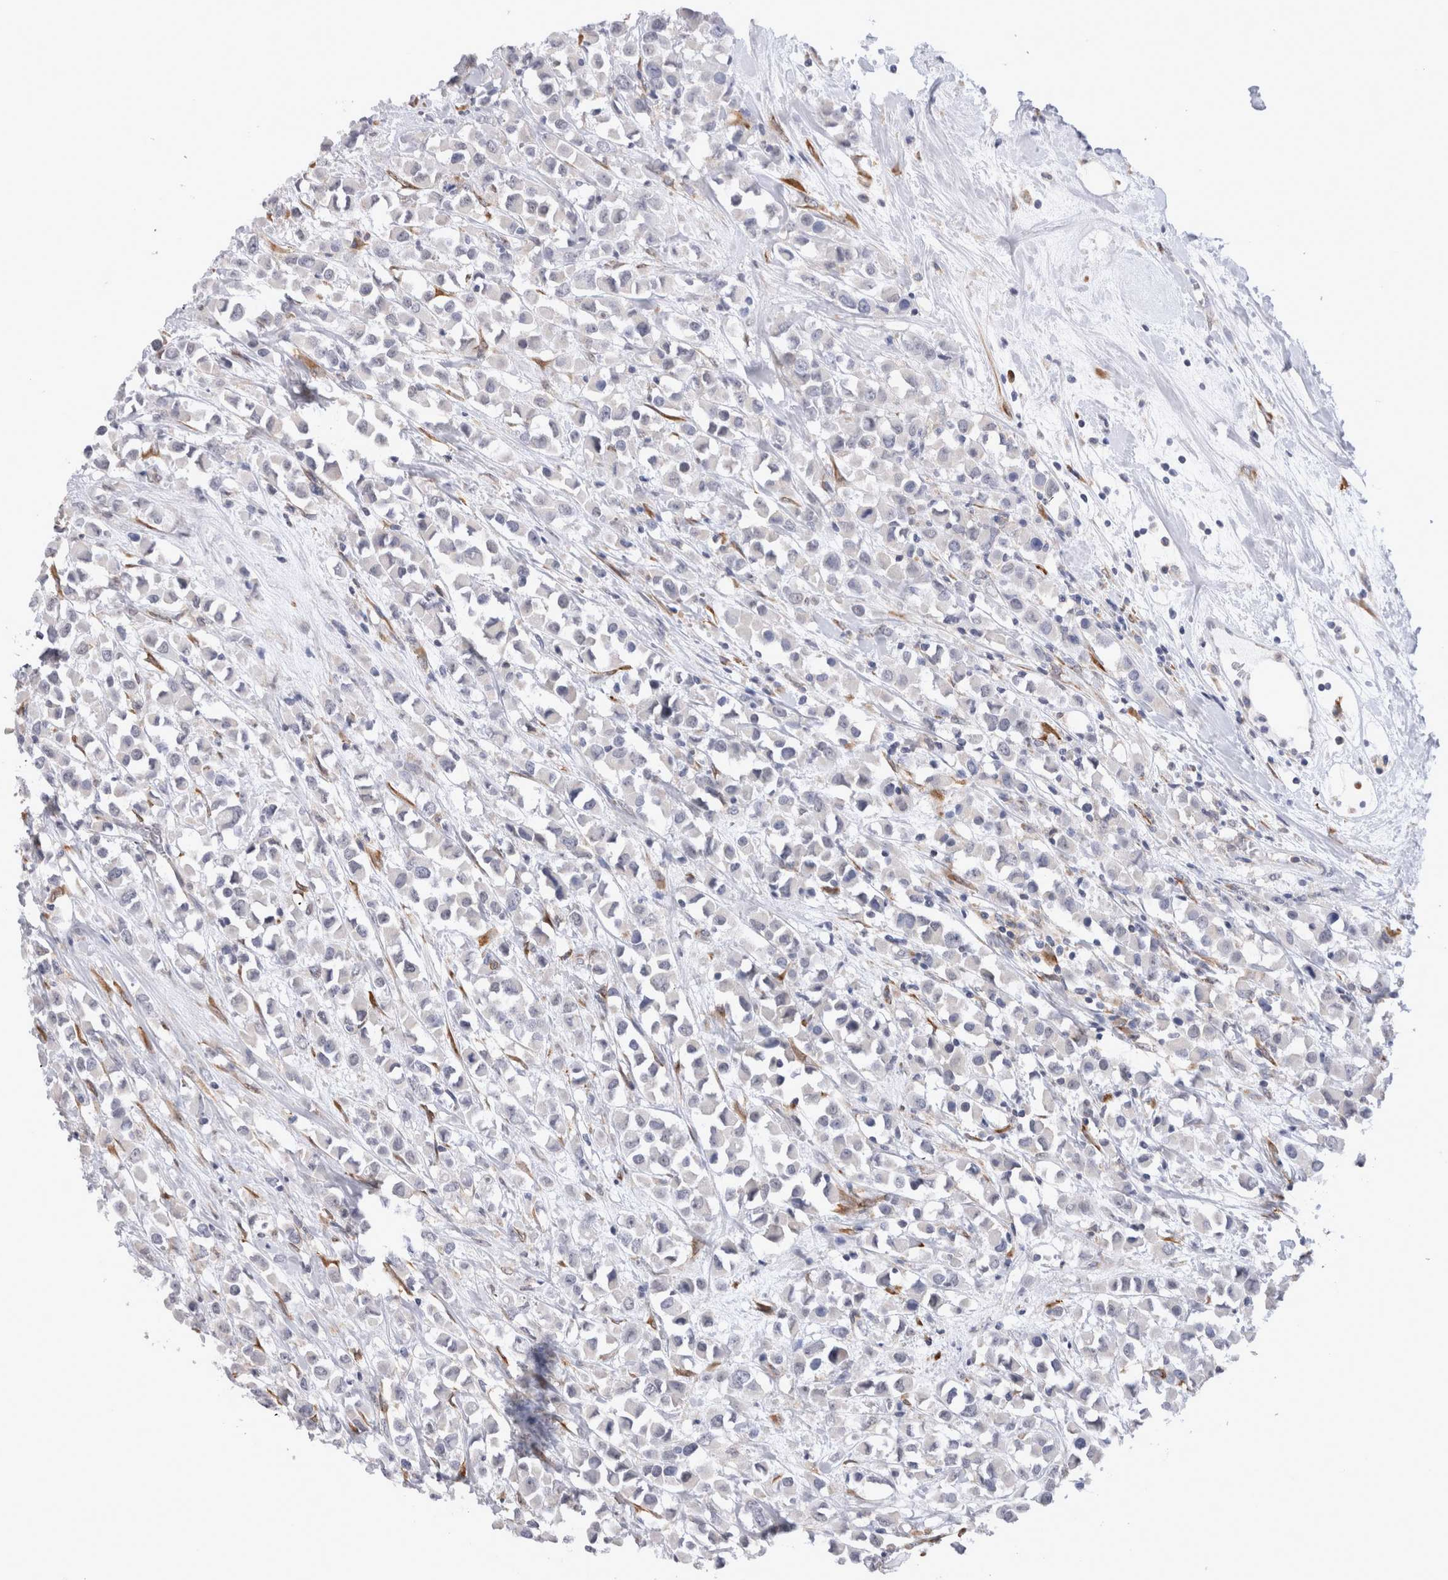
{"staining": {"intensity": "negative", "quantity": "none", "location": "none"}, "tissue": "breast cancer", "cell_type": "Tumor cells", "image_type": "cancer", "snomed": [{"axis": "morphology", "description": "Duct carcinoma"}, {"axis": "topography", "description": "Breast"}], "caption": "Immunohistochemistry of human intraductal carcinoma (breast) displays no expression in tumor cells.", "gene": "VCPIP1", "patient": {"sex": "female", "age": 61}}